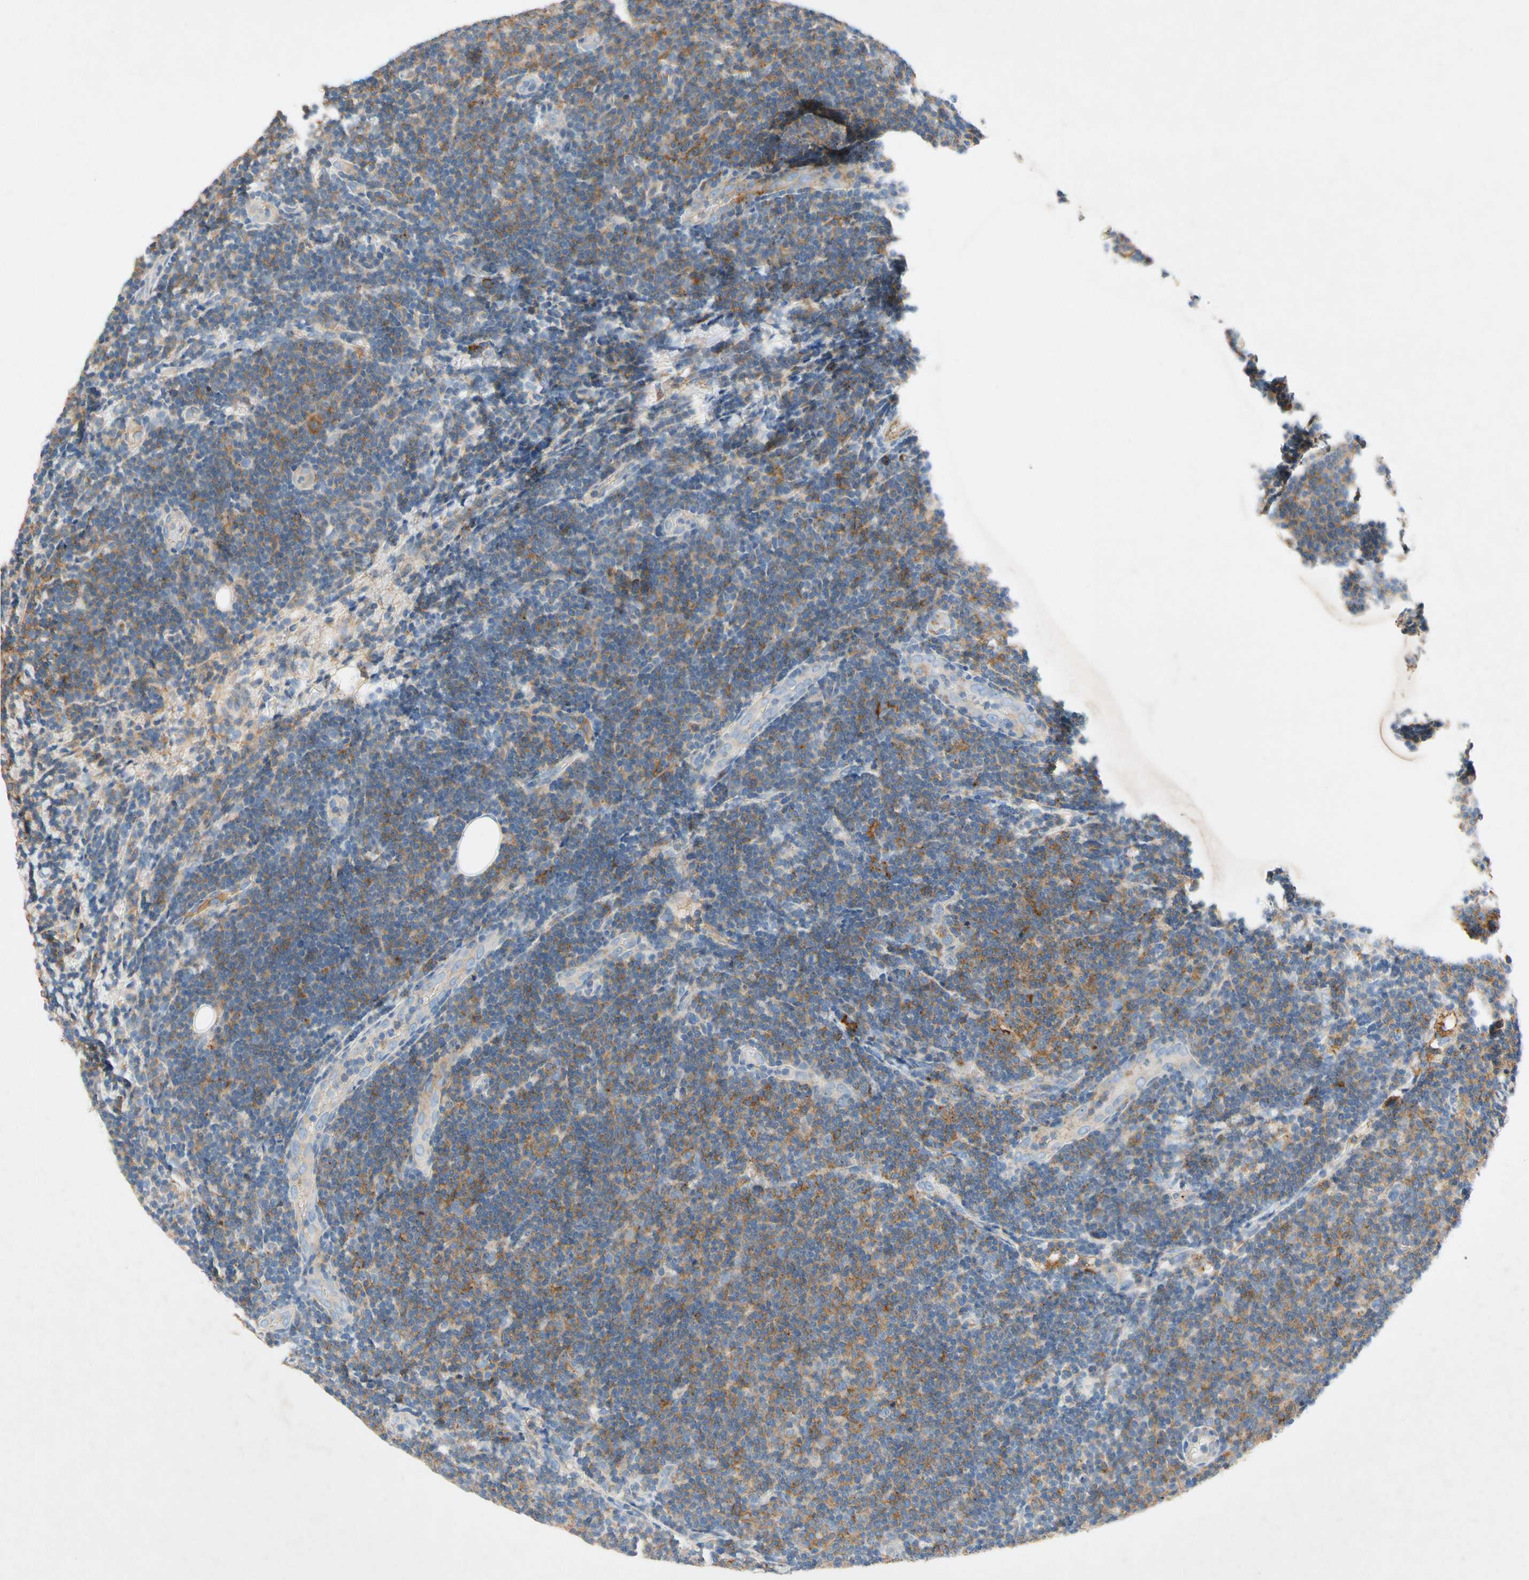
{"staining": {"intensity": "moderate", "quantity": "25%-75%", "location": "cytoplasmic/membranous"}, "tissue": "lymphoma", "cell_type": "Tumor cells", "image_type": "cancer", "snomed": [{"axis": "morphology", "description": "Malignant lymphoma, non-Hodgkin's type, Low grade"}, {"axis": "topography", "description": "Lymph node"}], "caption": "An immunohistochemistry micrograph of tumor tissue is shown. Protein staining in brown highlights moderate cytoplasmic/membranous positivity in low-grade malignant lymphoma, non-Hodgkin's type within tumor cells. (brown staining indicates protein expression, while blue staining denotes nuclei).", "gene": "NDFIP2", "patient": {"sex": "male", "age": 83}}